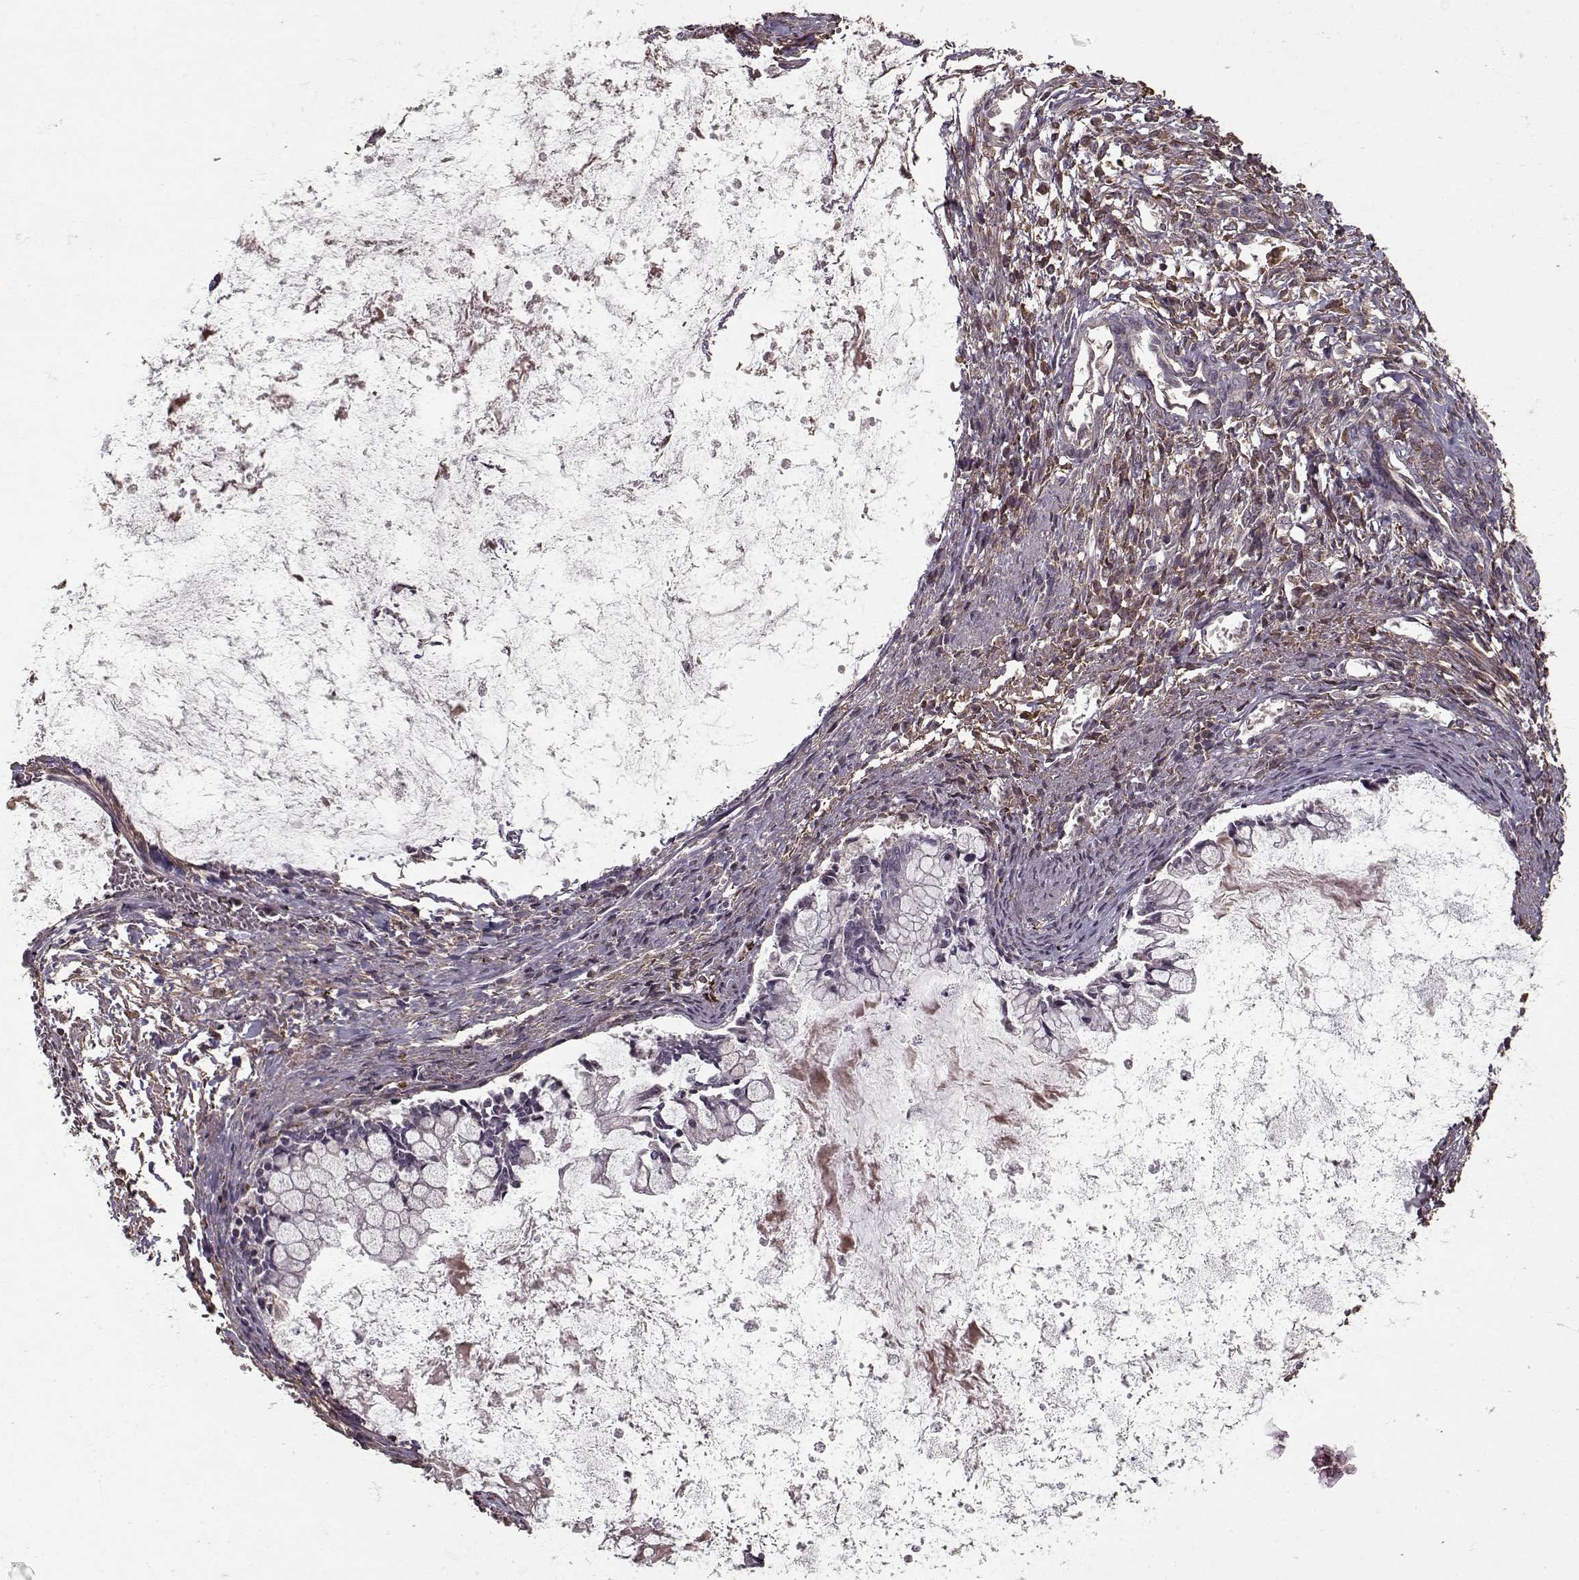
{"staining": {"intensity": "negative", "quantity": "none", "location": "none"}, "tissue": "ovarian cancer", "cell_type": "Tumor cells", "image_type": "cancer", "snomed": [{"axis": "morphology", "description": "Cystadenocarcinoma, mucinous, NOS"}, {"axis": "topography", "description": "Ovary"}], "caption": "Histopathology image shows no protein positivity in tumor cells of ovarian mucinous cystadenocarcinoma tissue.", "gene": "LAMA2", "patient": {"sex": "female", "age": 67}}